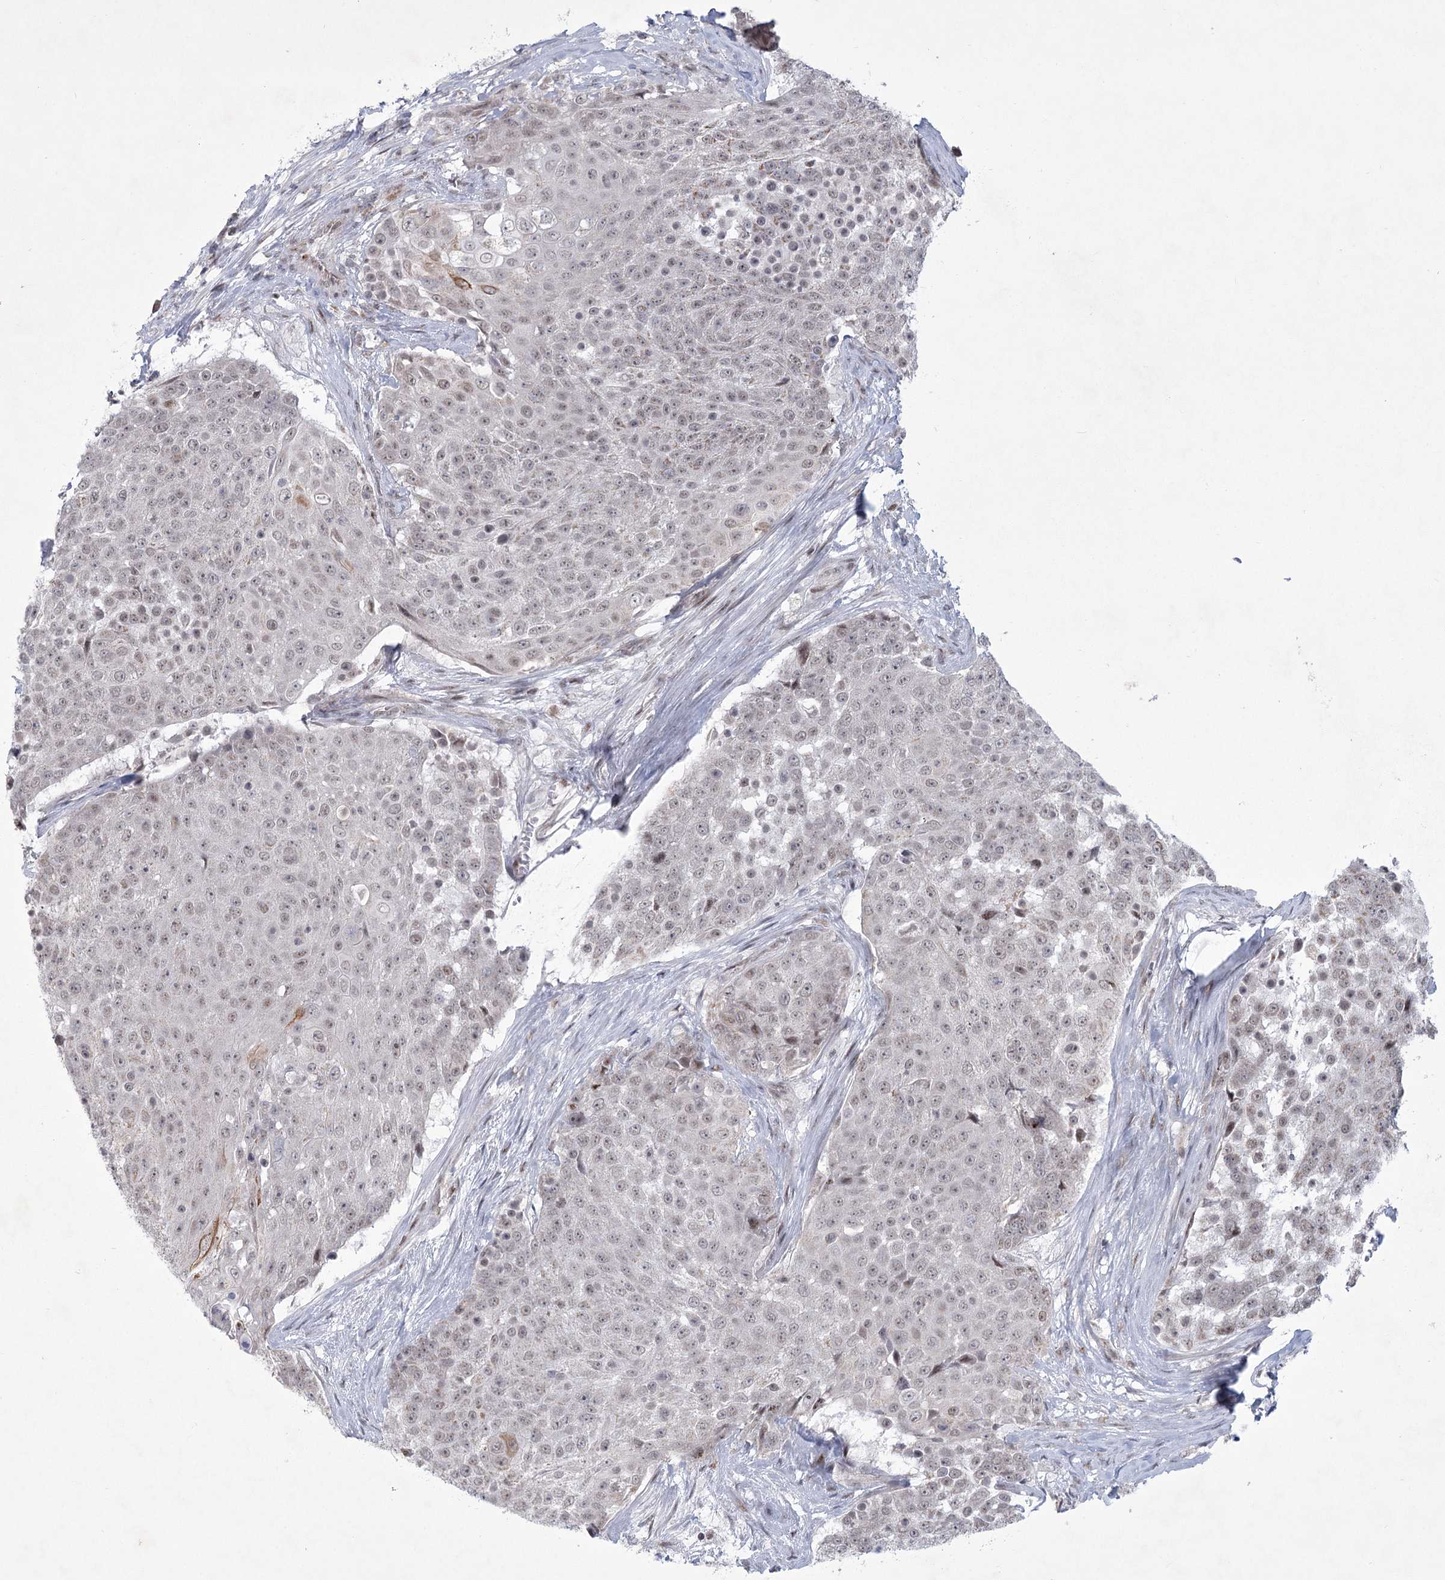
{"staining": {"intensity": "weak", "quantity": ">75%", "location": "nuclear"}, "tissue": "urothelial cancer", "cell_type": "Tumor cells", "image_type": "cancer", "snomed": [{"axis": "morphology", "description": "Urothelial carcinoma, High grade"}, {"axis": "topography", "description": "Urinary bladder"}], "caption": "Protein staining of high-grade urothelial carcinoma tissue reveals weak nuclear expression in about >75% of tumor cells.", "gene": "CIB4", "patient": {"sex": "female", "age": 63}}